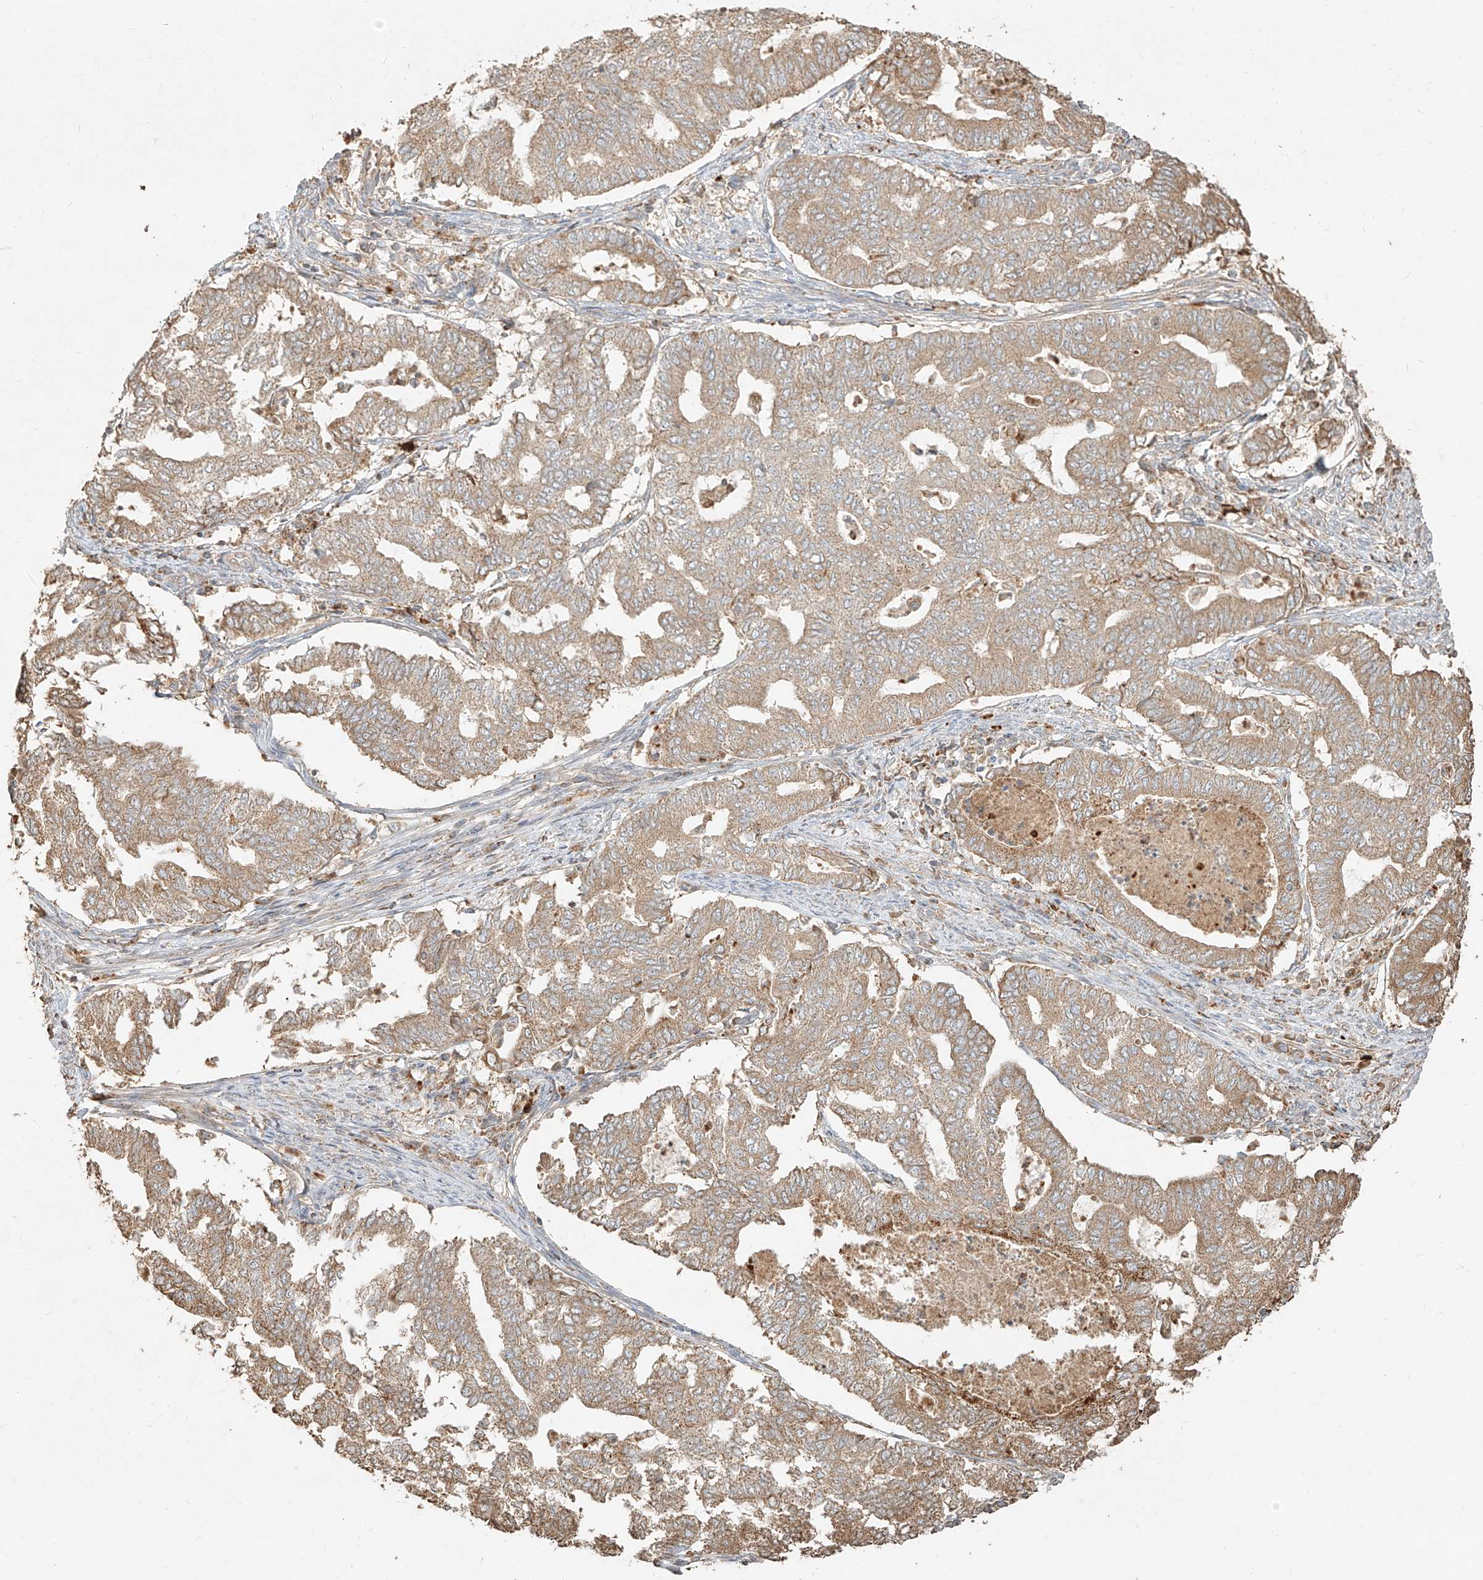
{"staining": {"intensity": "moderate", "quantity": "25%-75%", "location": "cytoplasmic/membranous"}, "tissue": "endometrial cancer", "cell_type": "Tumor cells", "image_type": "cancer", "snomed": [{"axis": "morphology", "description": "Adenocarcinoma, NOS"}, {"axis": "topography", "description": "Endometrium"}], "caption": "This micrograph demonstrates immunohistochemistry staining of human endometrial adenocarcinoma, with medium moderate cytoplasmic/membranous positivity in about 25%-75% of tumor cells.", "gene": "EFNB1", "patient": {"sex": "female", "age": 79}}